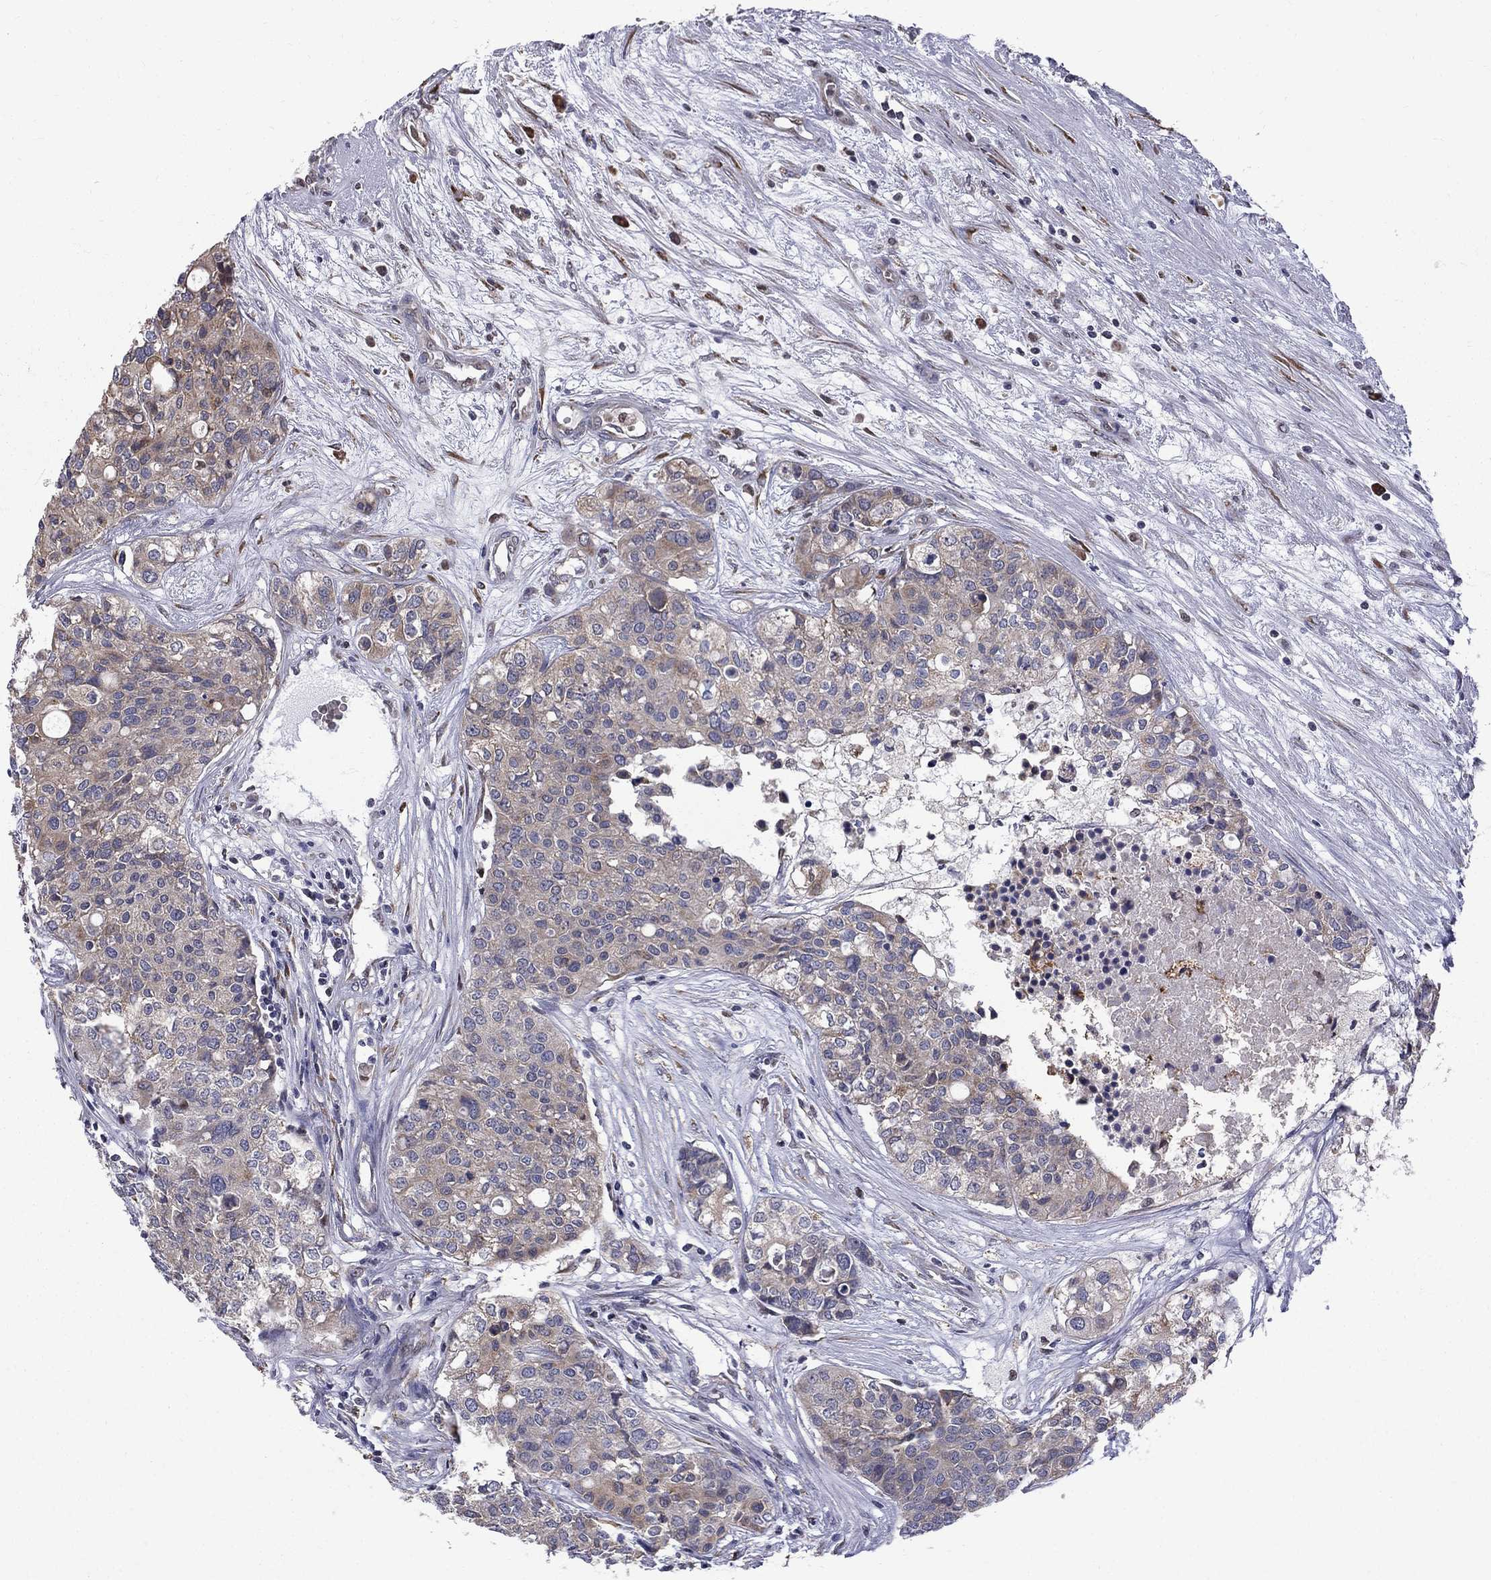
{"staining": {"intensity": "weak", "quantity": "<25%", "location": "cytoplasmic/membranous"}, "tissue": "carcinoid", "cell_type": "Tumor cells", "image_type": "cancer", "snomed": [{"axis": "morphology", "description": "Carcinoid, malignant, NOS"}, {"axis": "topography", "description": "Colon"}], "caption": "This is a photomicrograph of immunohistochemistry (IHC) staining of carcinoid (malignant), which shows no positivity in tumor cells.", "gene": "HSPB2", "patient": {"sex": "male", "age": 81}}